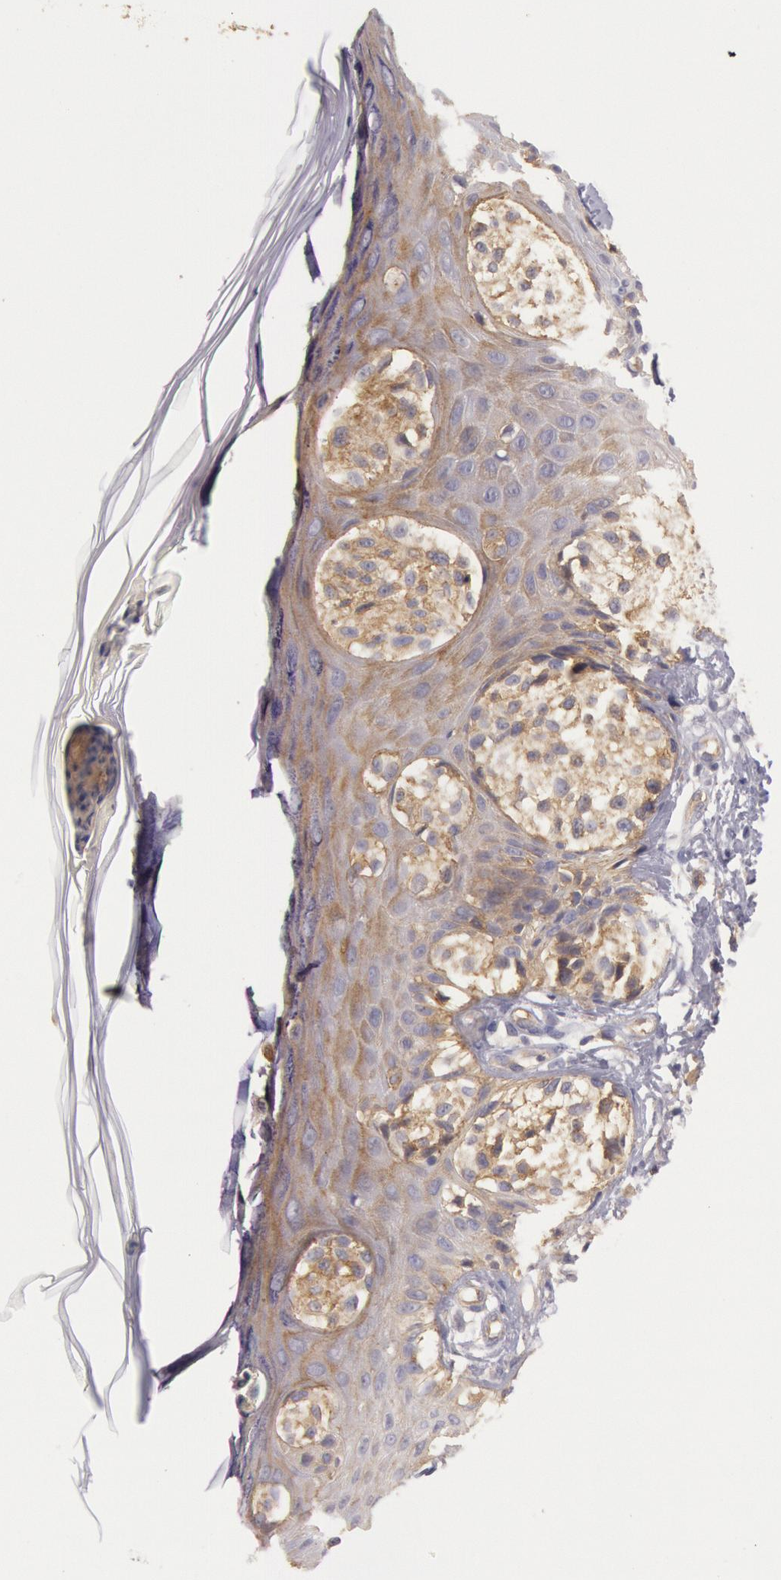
{"staining": {"intensity": "weak", "quantity": "25%-75%", "location": "cytoplasmic/membranous"}, "tissue": "melanoma", "cell_type": "Tumor cells", "image_type": "cancer", "snomed": [{"axis": "morphology", "description": "Malignant melanoma, NOS"}, {"axis": "topography", "description": "Skin"}], "caption": "A micrograph of malignant melanoma stained for a protein demonstrates weak cytoplasmic/membranous brown staining in tumor cells. (IHC, brightfield microscopy, high magnification).", "gene": "MYO5A", "patient": {"sex": "male", "age": 57}}